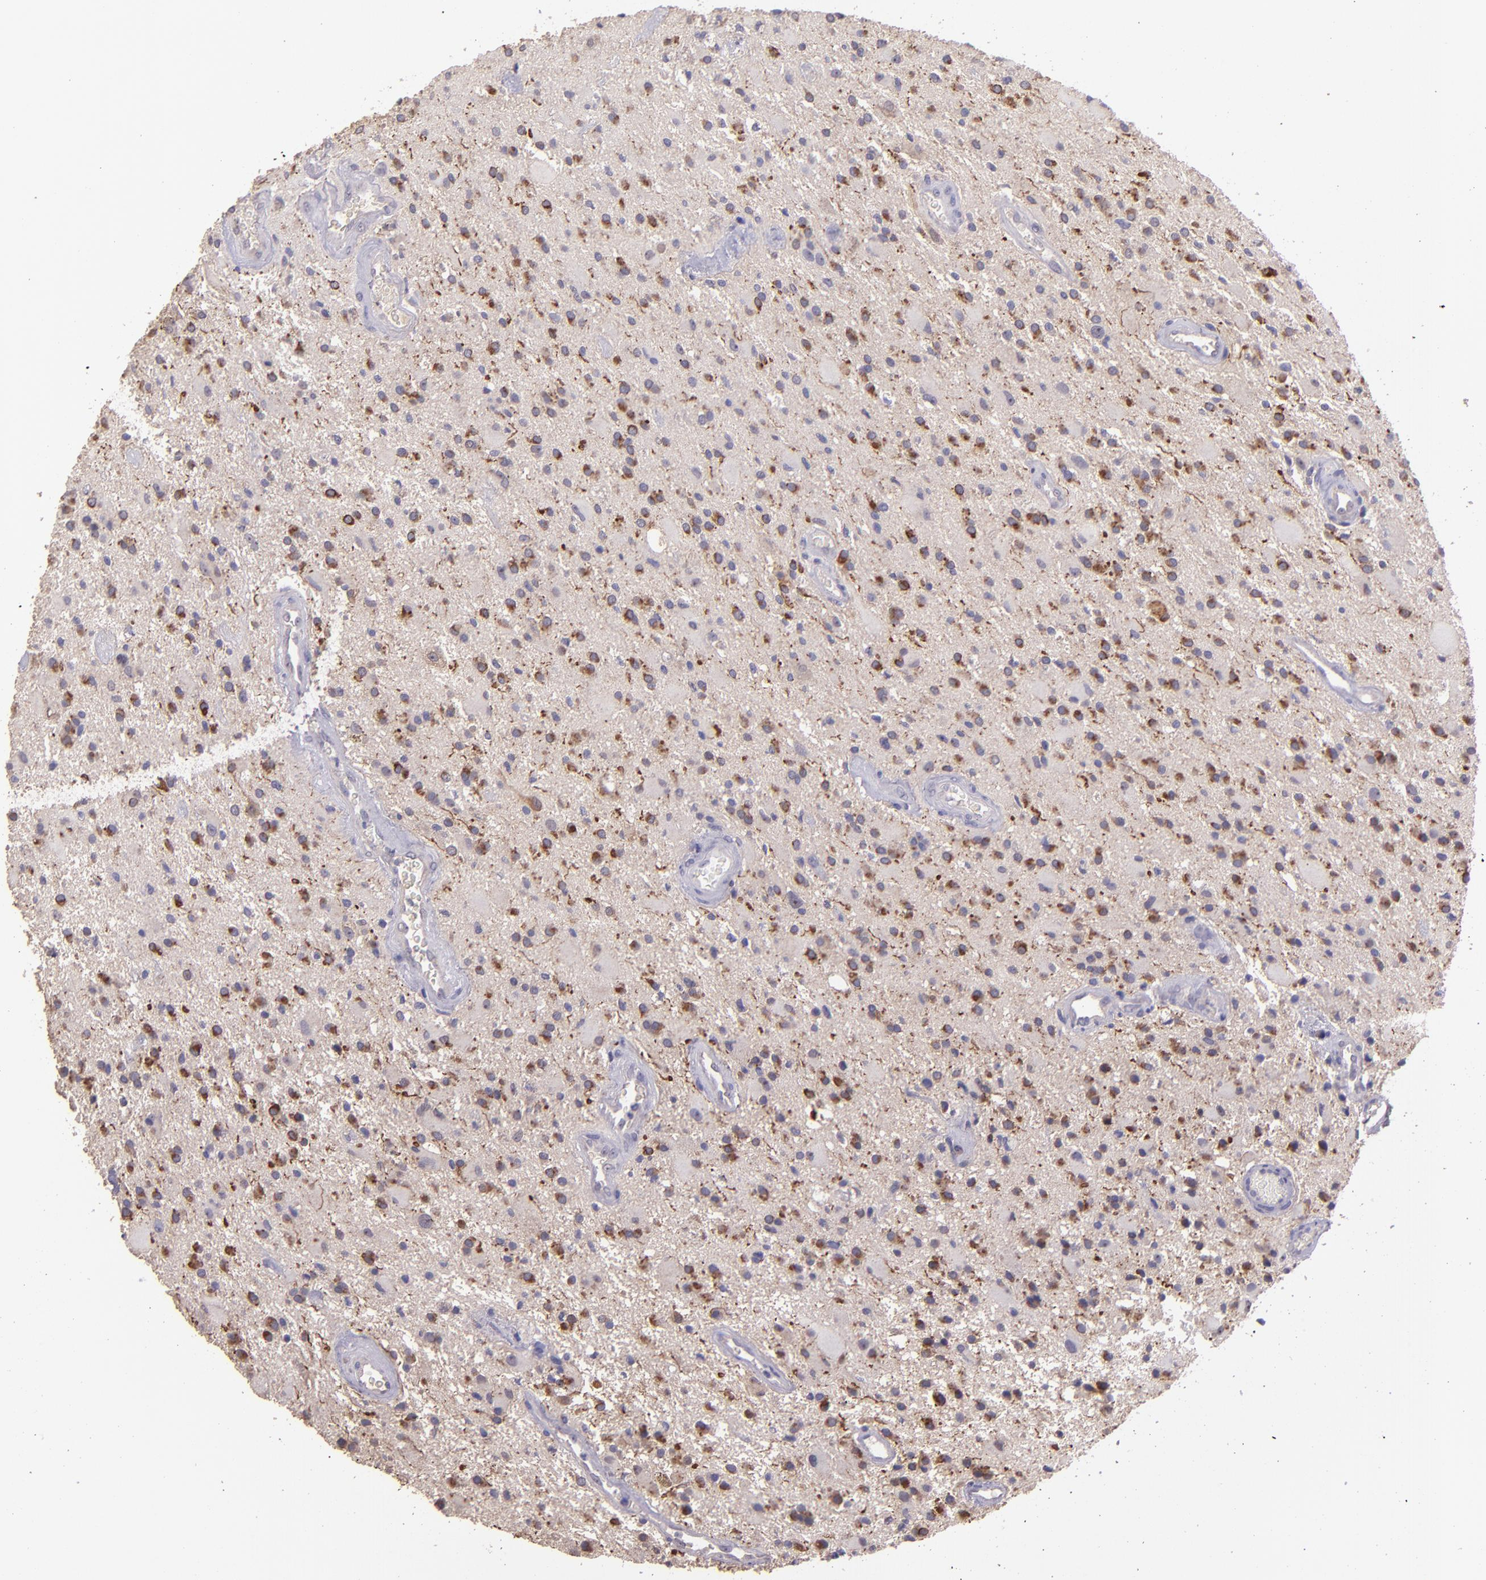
{"staining": {"intensity": "weak", "quantity": ">75%", "location": "cytoplasmic/membranous,nuclear"}, "tissue": "glioma", "cell_type": "Tumor cells", "image_type": "cancer", "snomed": [{"axis": "morphology", "description": "Glioma, malignant, Low grade"}, {"axis": "topography", "description": "Brain"}], "caption": "Protein expression analysis of human malignant glioma (low-grade) reveals weak cytoplasmic/membranous and nuclear positivity in approximately >75% of tumor cells.", "gene": "PAPPA", "patient": {"sex": "male", "age": 58}}